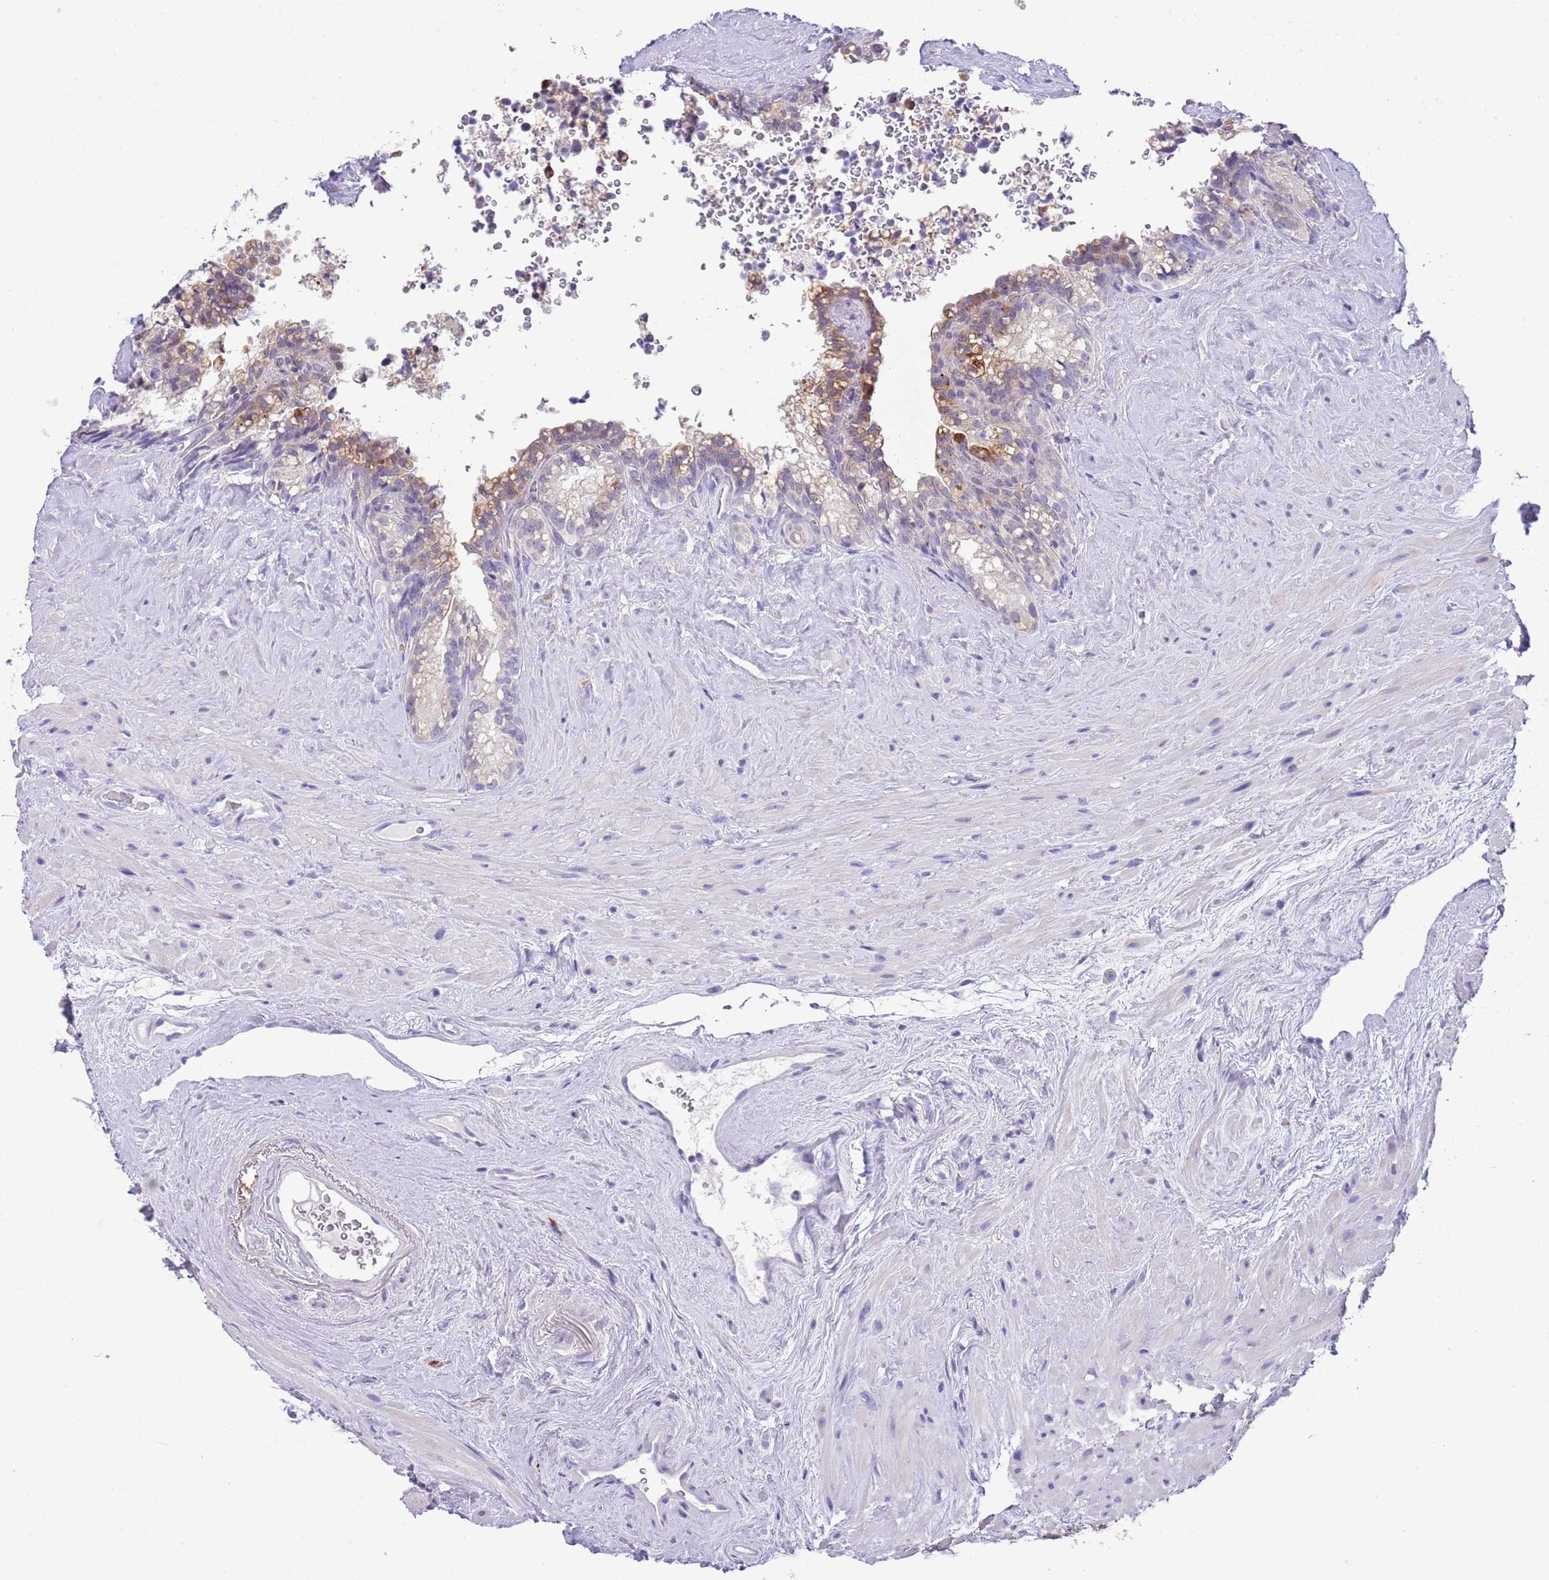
{"staining": {"intensity": "moderate", "quantity": "<25%", "location": "cytoplasmic/membranous"}, "tissue": "seminal vesicle", "cell_type": "Glandular cells", "image_type": "normal", "snomed": [{"axis": "morphology", "description": "Normal tissue, NOS"}, {"axis": "topography", "description": "Prostate"}, {"axis": "topography", "description": "Seminal veicle"}], "caption": "Immunohistochemical staining of unremarkable seminal vesicle shows moderate cytoplasmic/membranous protein expression in about <25% of glandular cells. The protein of interest is shown in brown color, while the nuclei are stained blue.", "gene": "ABHD17C", "patient": {"sex": "male", "age": 79}}